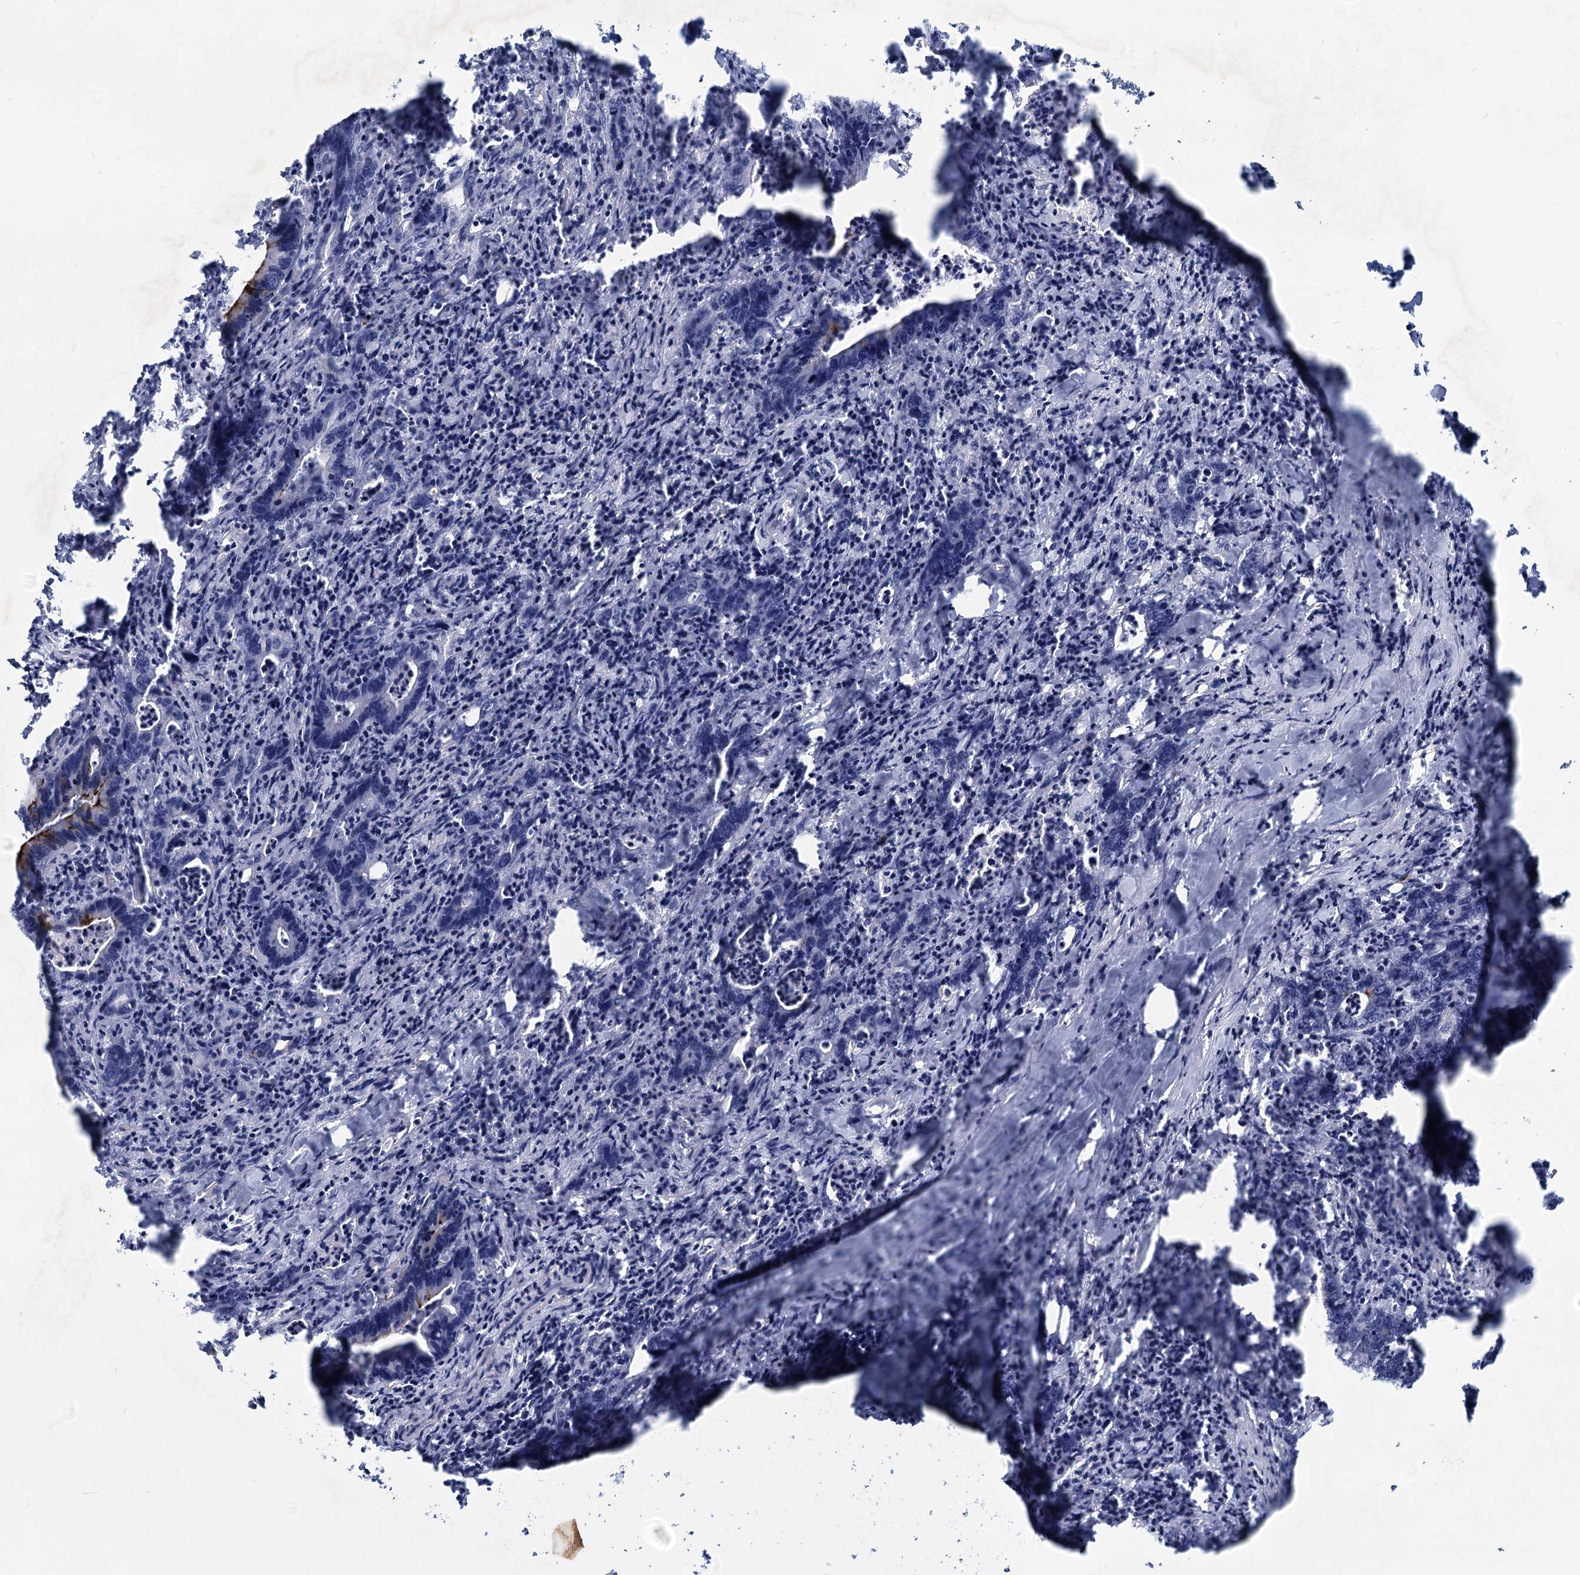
{"staining": {"intensity": "strong", "quantity": "<25%", "location": "cytoplasmic/membranous"}, "tissue": "colorectal cancer", "cell_type": "Tumor cells", "image_type": "cancer", "snomed": [{"axis": "morphology", "description": "Adenocarcinoma, NOS"}, {"axis": "topography", "description": "Colon"}], "caption": "Strong cytoplasmic/membranous protein expression is present in approximately <25% of tumor cells in adenocarcinoma (colorectal).", "gene": "INSC", "patient": {"sex": "female", "age": 75}}